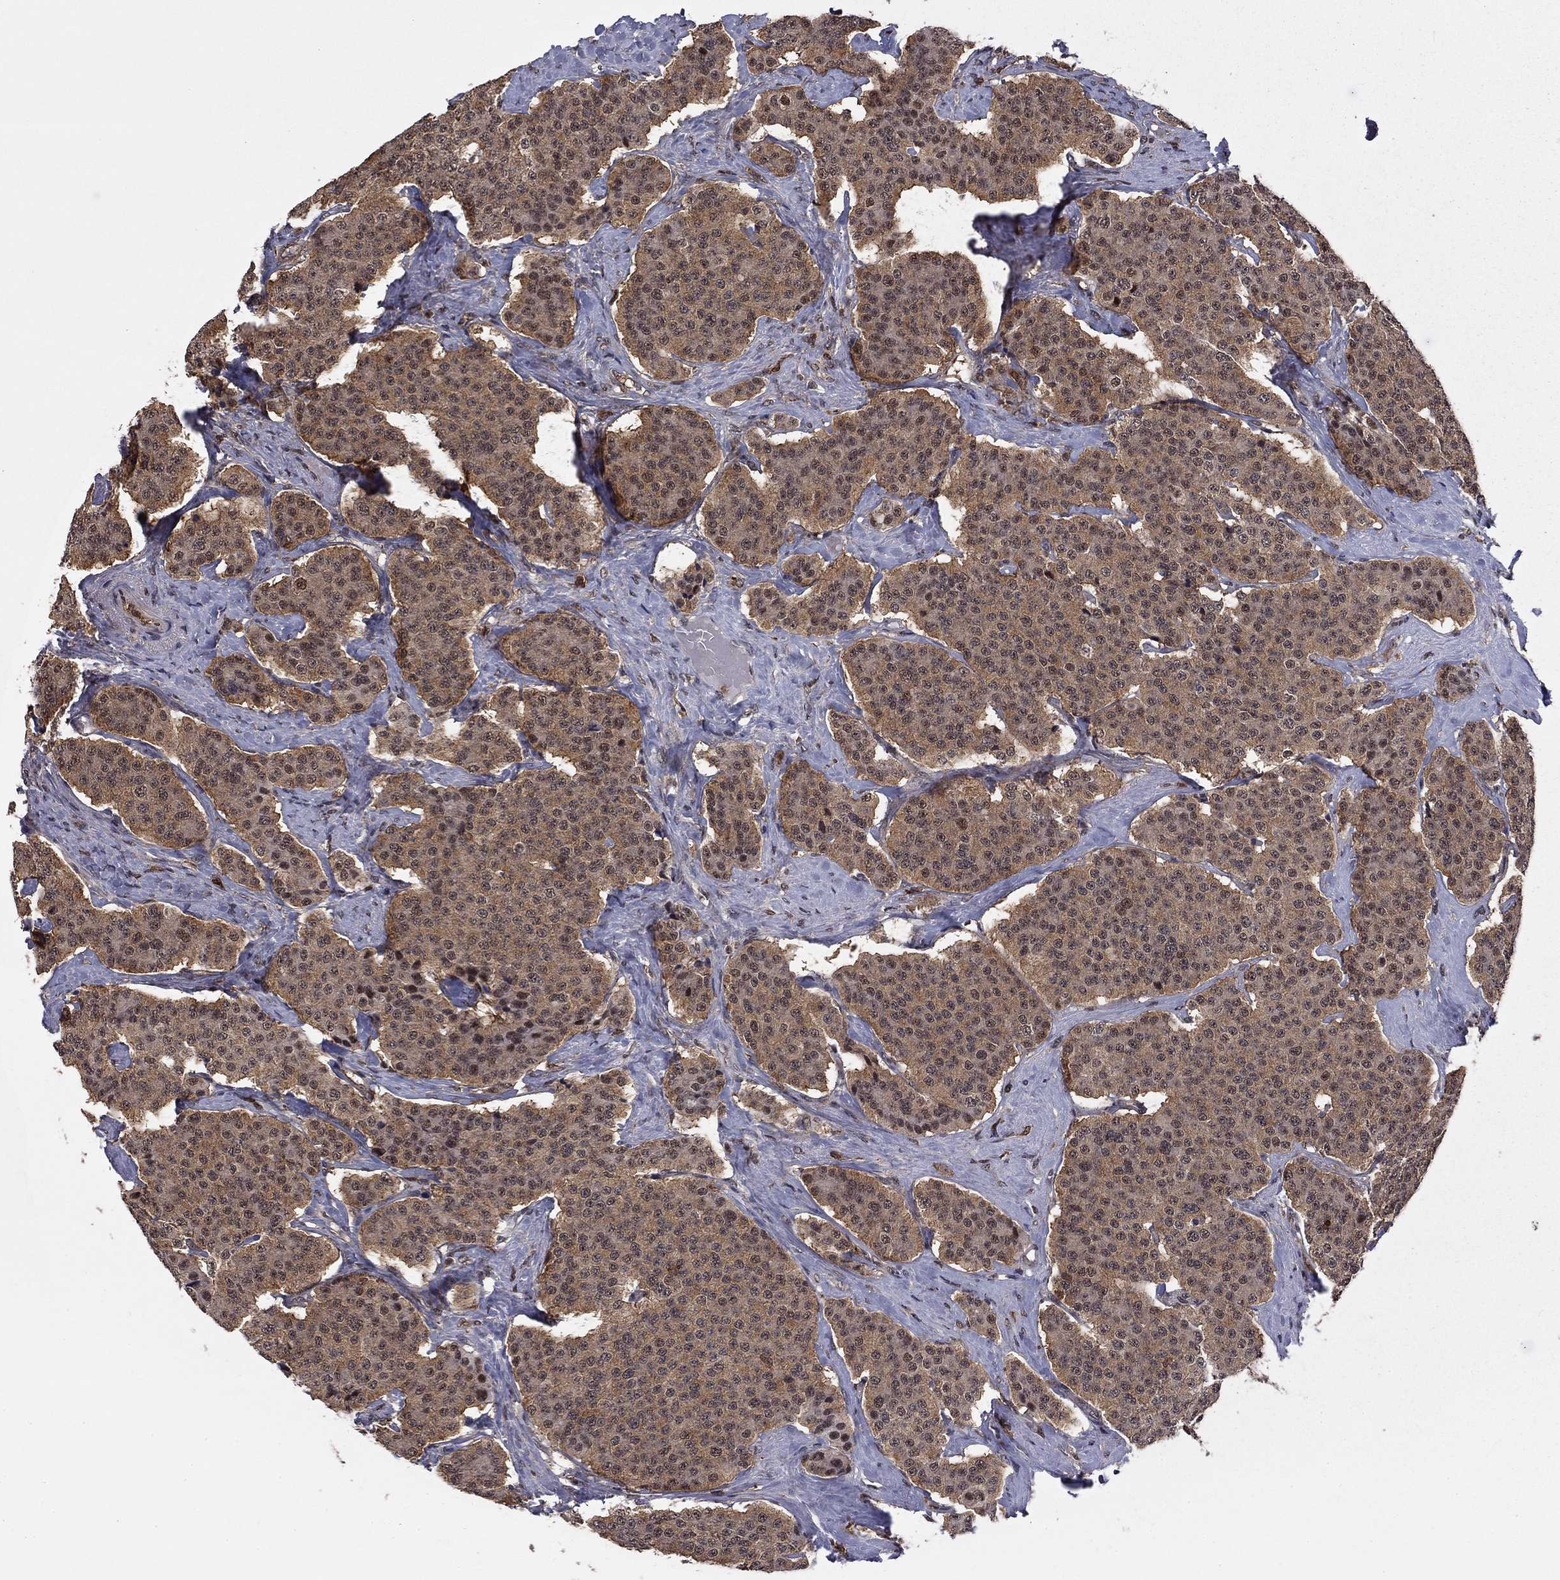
{"staining": {"intensity": "weak", "quantity": "25%-75%", "location": "cytoplasmic/membranous,nuclear"}, "tissue": "carcinoid", "cell_type": "Tumor cells", "image_type": "cancer", "snomed": [{"axis": "morphology", "description": "Carcinoid, malignant, NOS"}, {"axis": "topography", "description": "Small intestine"}], "caption": "A brown stain labels weak cytoplasmic/membranous and nuclear expression of a protein in human malignant carcinoid tumor cells.", "gene": "PSMD2", "patient": {"sex": "female", "age": 58}}